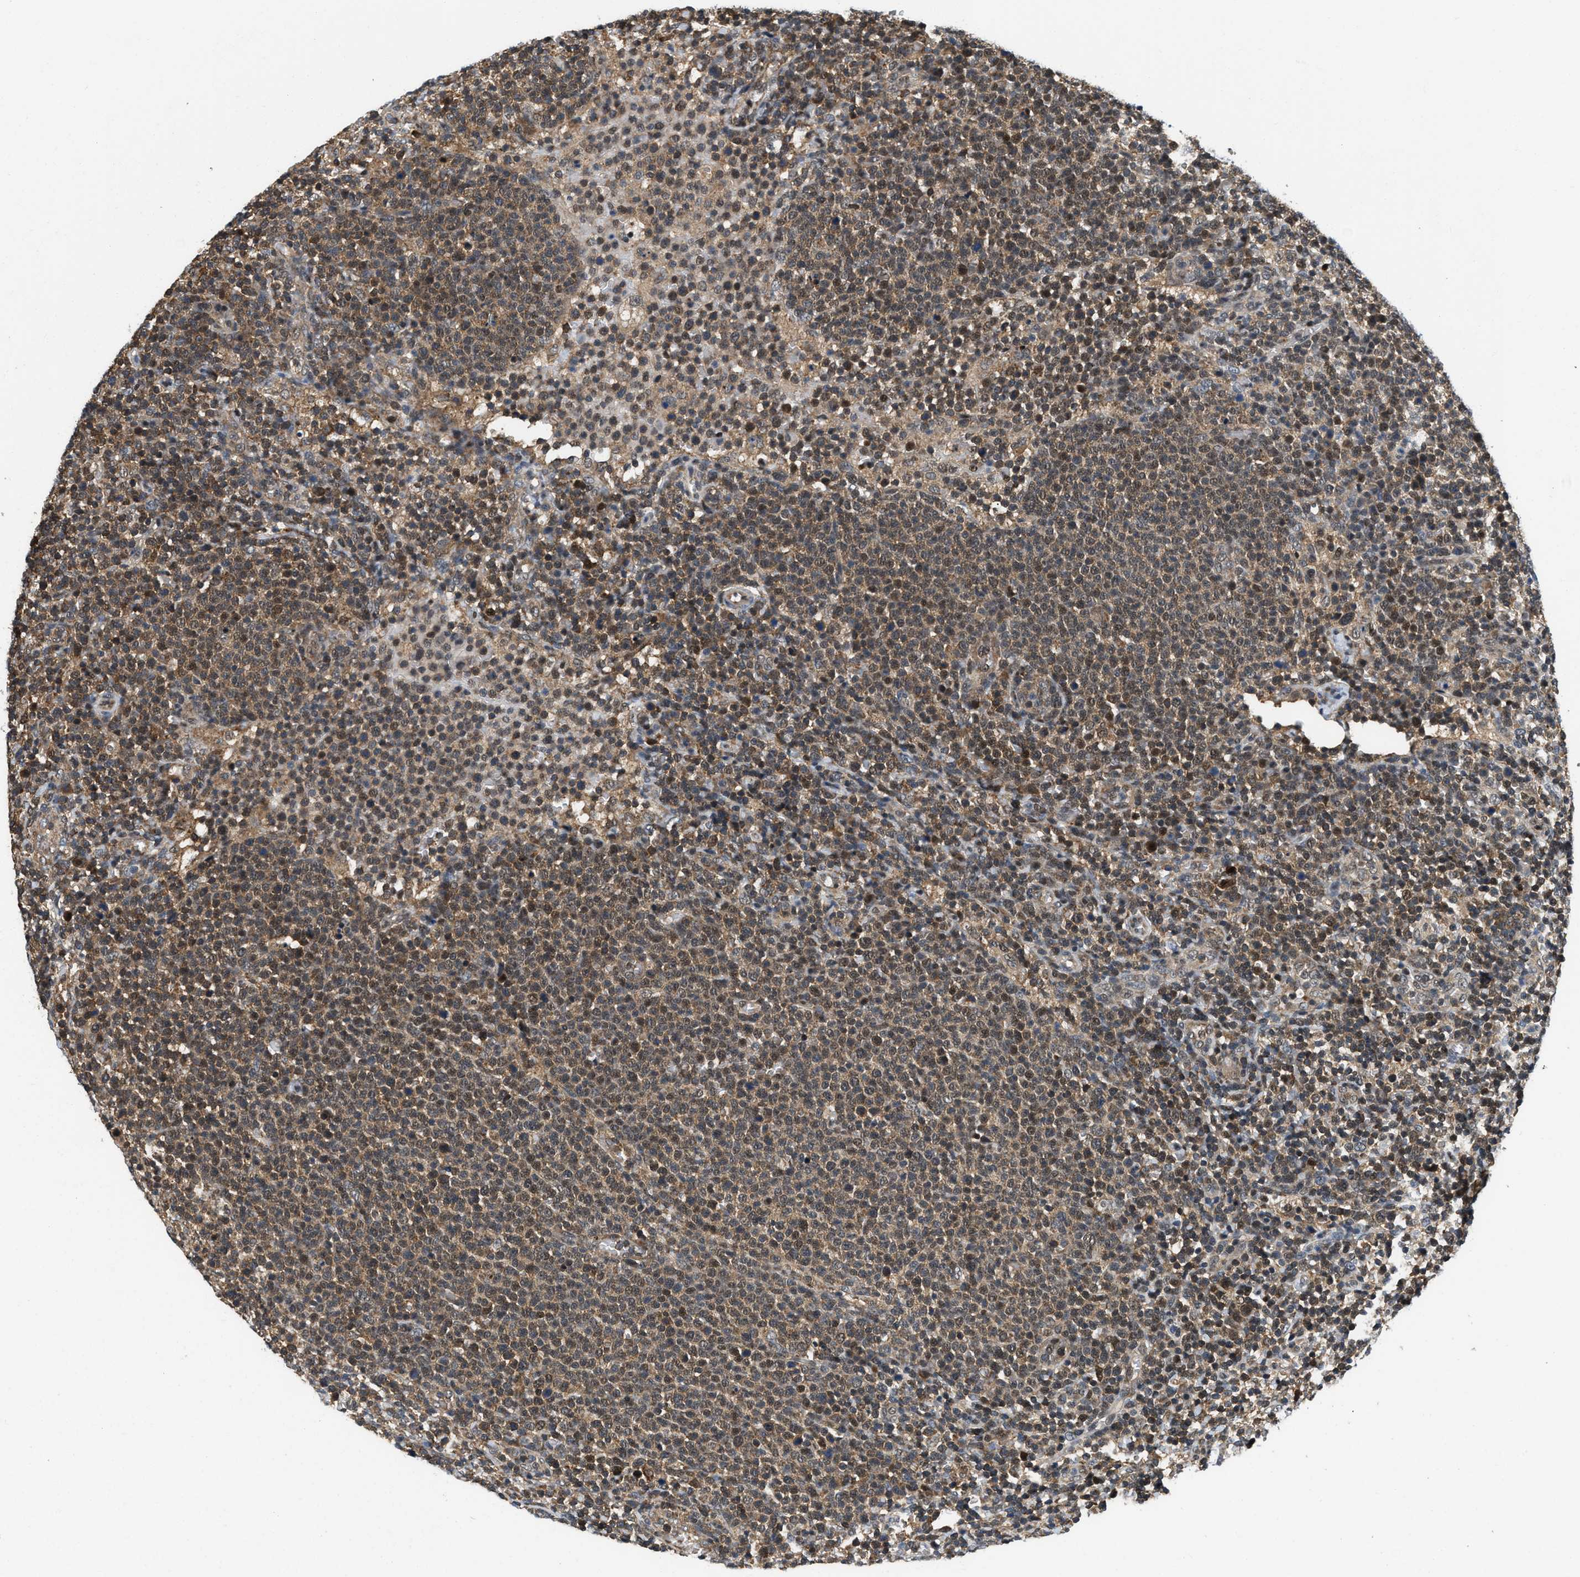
{"staining": {"intensity": "weak", "quantity": "25%-75%", "location": "cytoplasmic/membranous,nuclear"}, "tissue": "lymphoma", "cell_type": "Tumor cells", "image_type": "cancer", "snomed": [{"axis": "morphology", "description": "Malignant lymphoma, non-Hodgkin's type, High grade"}, {"axis": "topography", "description": "Lymph node"}], "caption": "The micrograph displays a brown stain indicating the presence of a protein in the cytoplasmic/membranous and nuclear of tumor cells in malignant lymphoma, non-Hodgkin's type (high-grade).", "gene": "ATF7IP", "patient": {"sex": "male", "age": 61}}